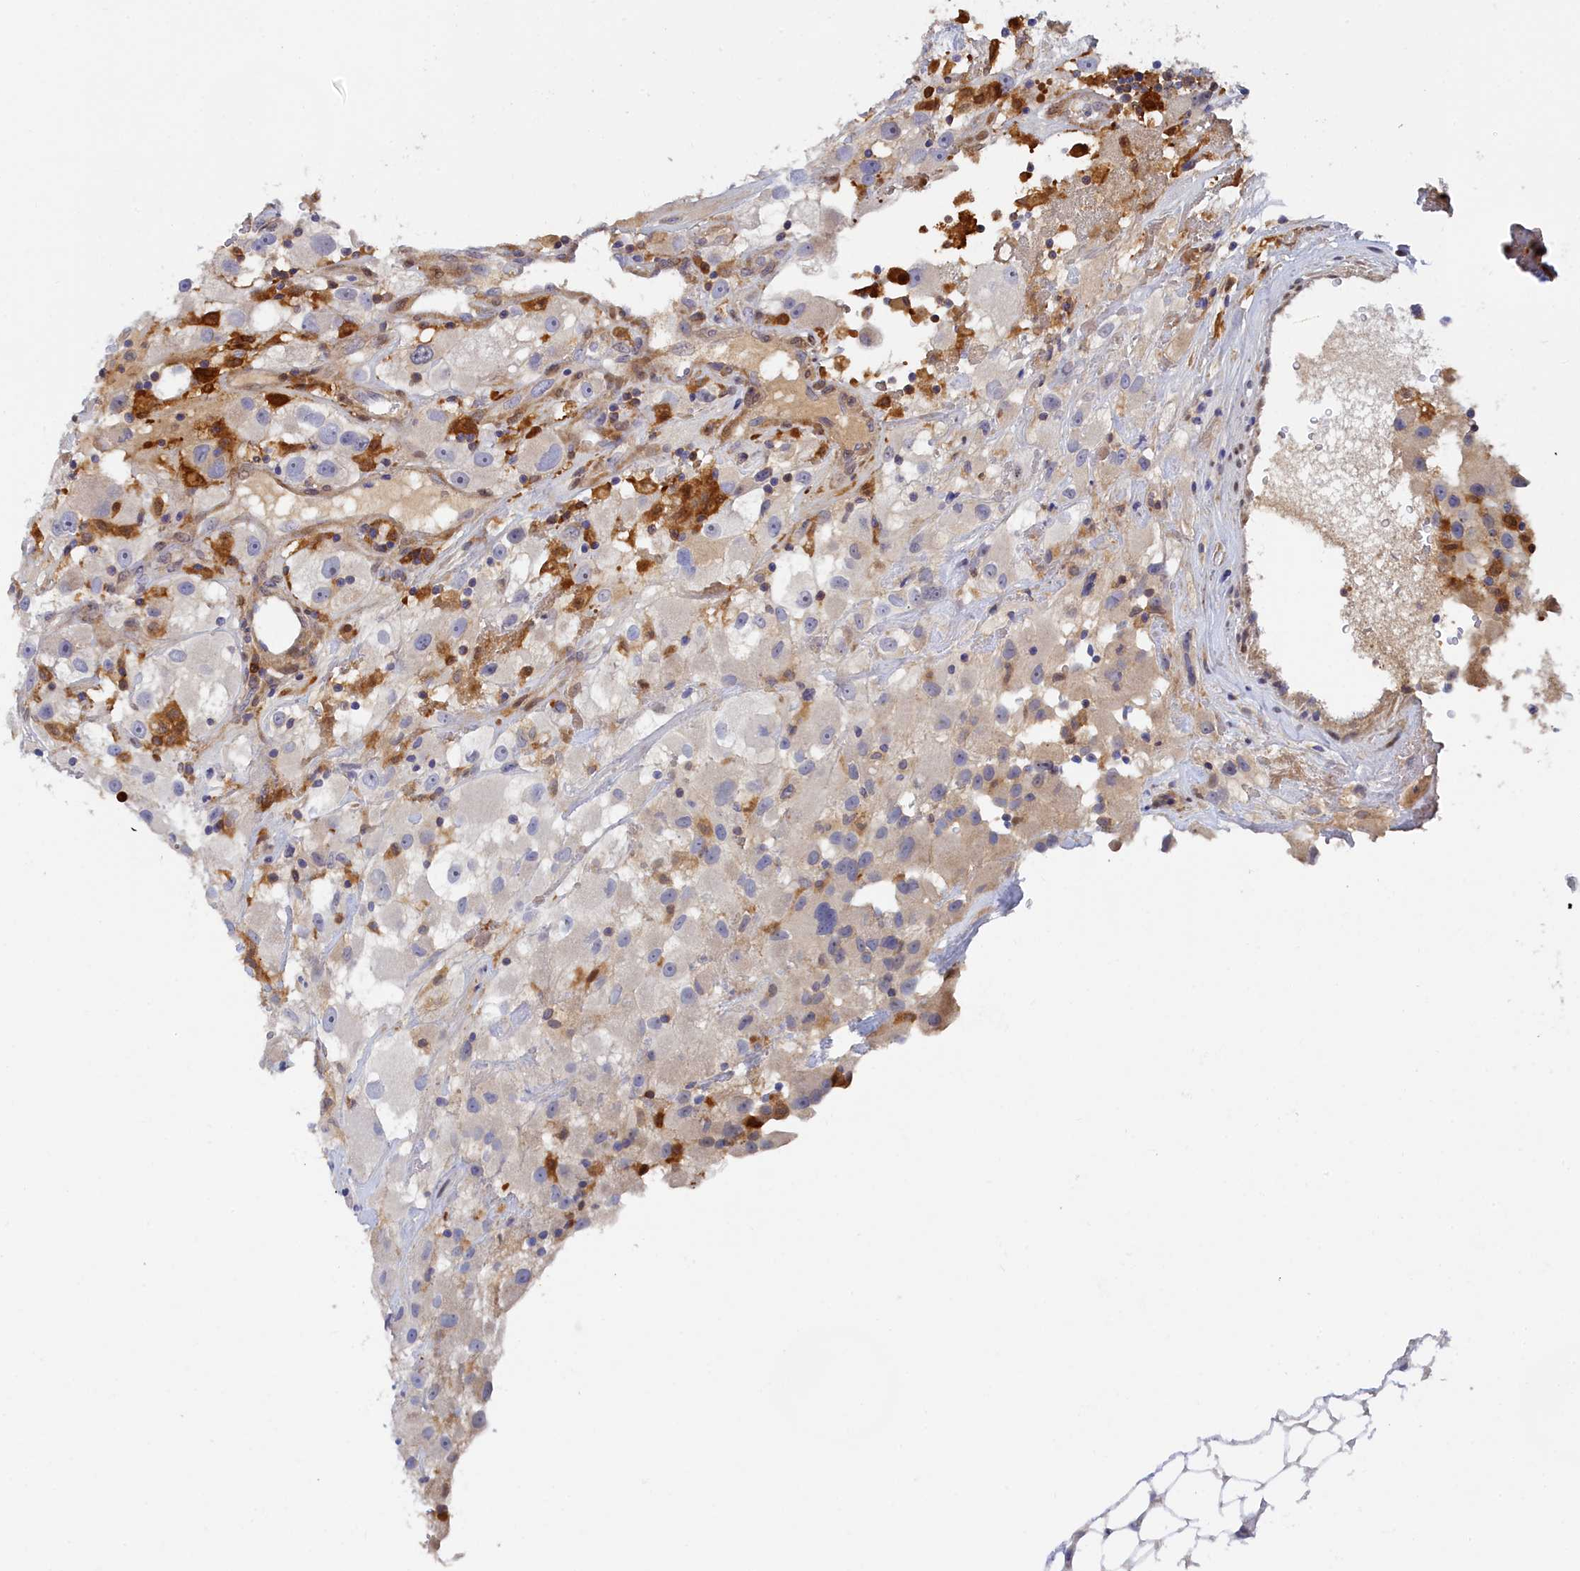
{"staining": {"intensity": "negative", "quantity": "none", "location": "none"}, "tissue": "renal cancer", "cell_type": "Tumor cells", "image_type": "cancer", "snomed": [{"axis": "morphology", "description": "Adenocarcinoma, NOS"}, {"axis": "topography", "description": "Kidney"}], "caption": "Protein analysis of renal cancer displays no significant expression in tumor cells.", "gene": "SPATA5L1", "patient": {"sex": "female", "age": 52}}